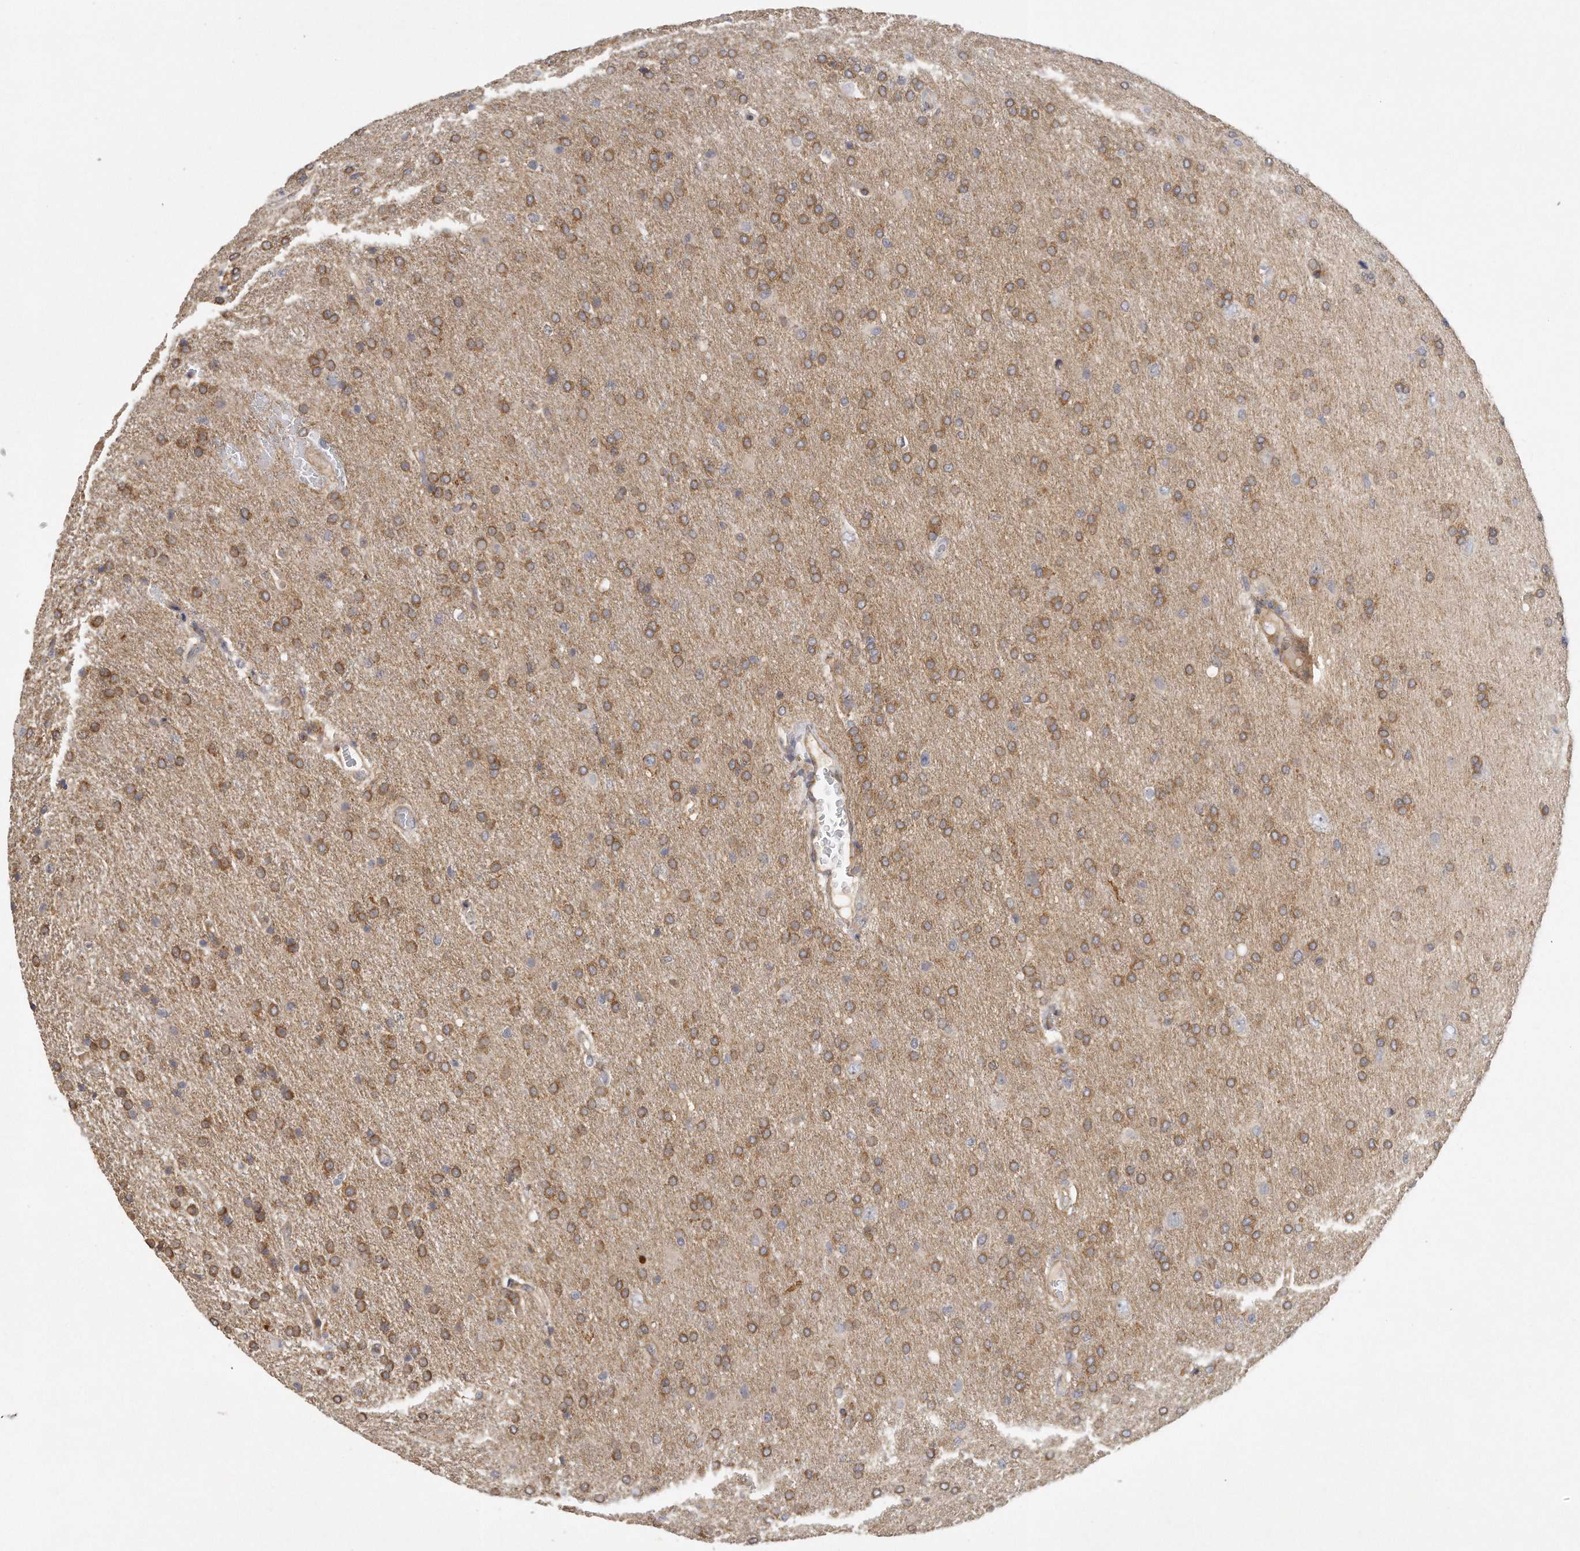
{"staining": {"intensity": "moderate", "quantity": ">75%", "location": "cytoplasmic/membranous"}, "tissue": "glioma", "cell_type": "Tumor cells", "image_type": "cancer", "snomed": [{"axis": "morphology", "description": "Glioma, malignant, High grade"}, {"axis": "topography", "description": "Brain"}], "caption": "Human glioma stained for a protein (brown) demonstrates moderate cytoplasmic/membranous positive expression in about >75% of tumor cells.", "gene": "MTERF4", "patient": {"sex": "male", "age": 72}}